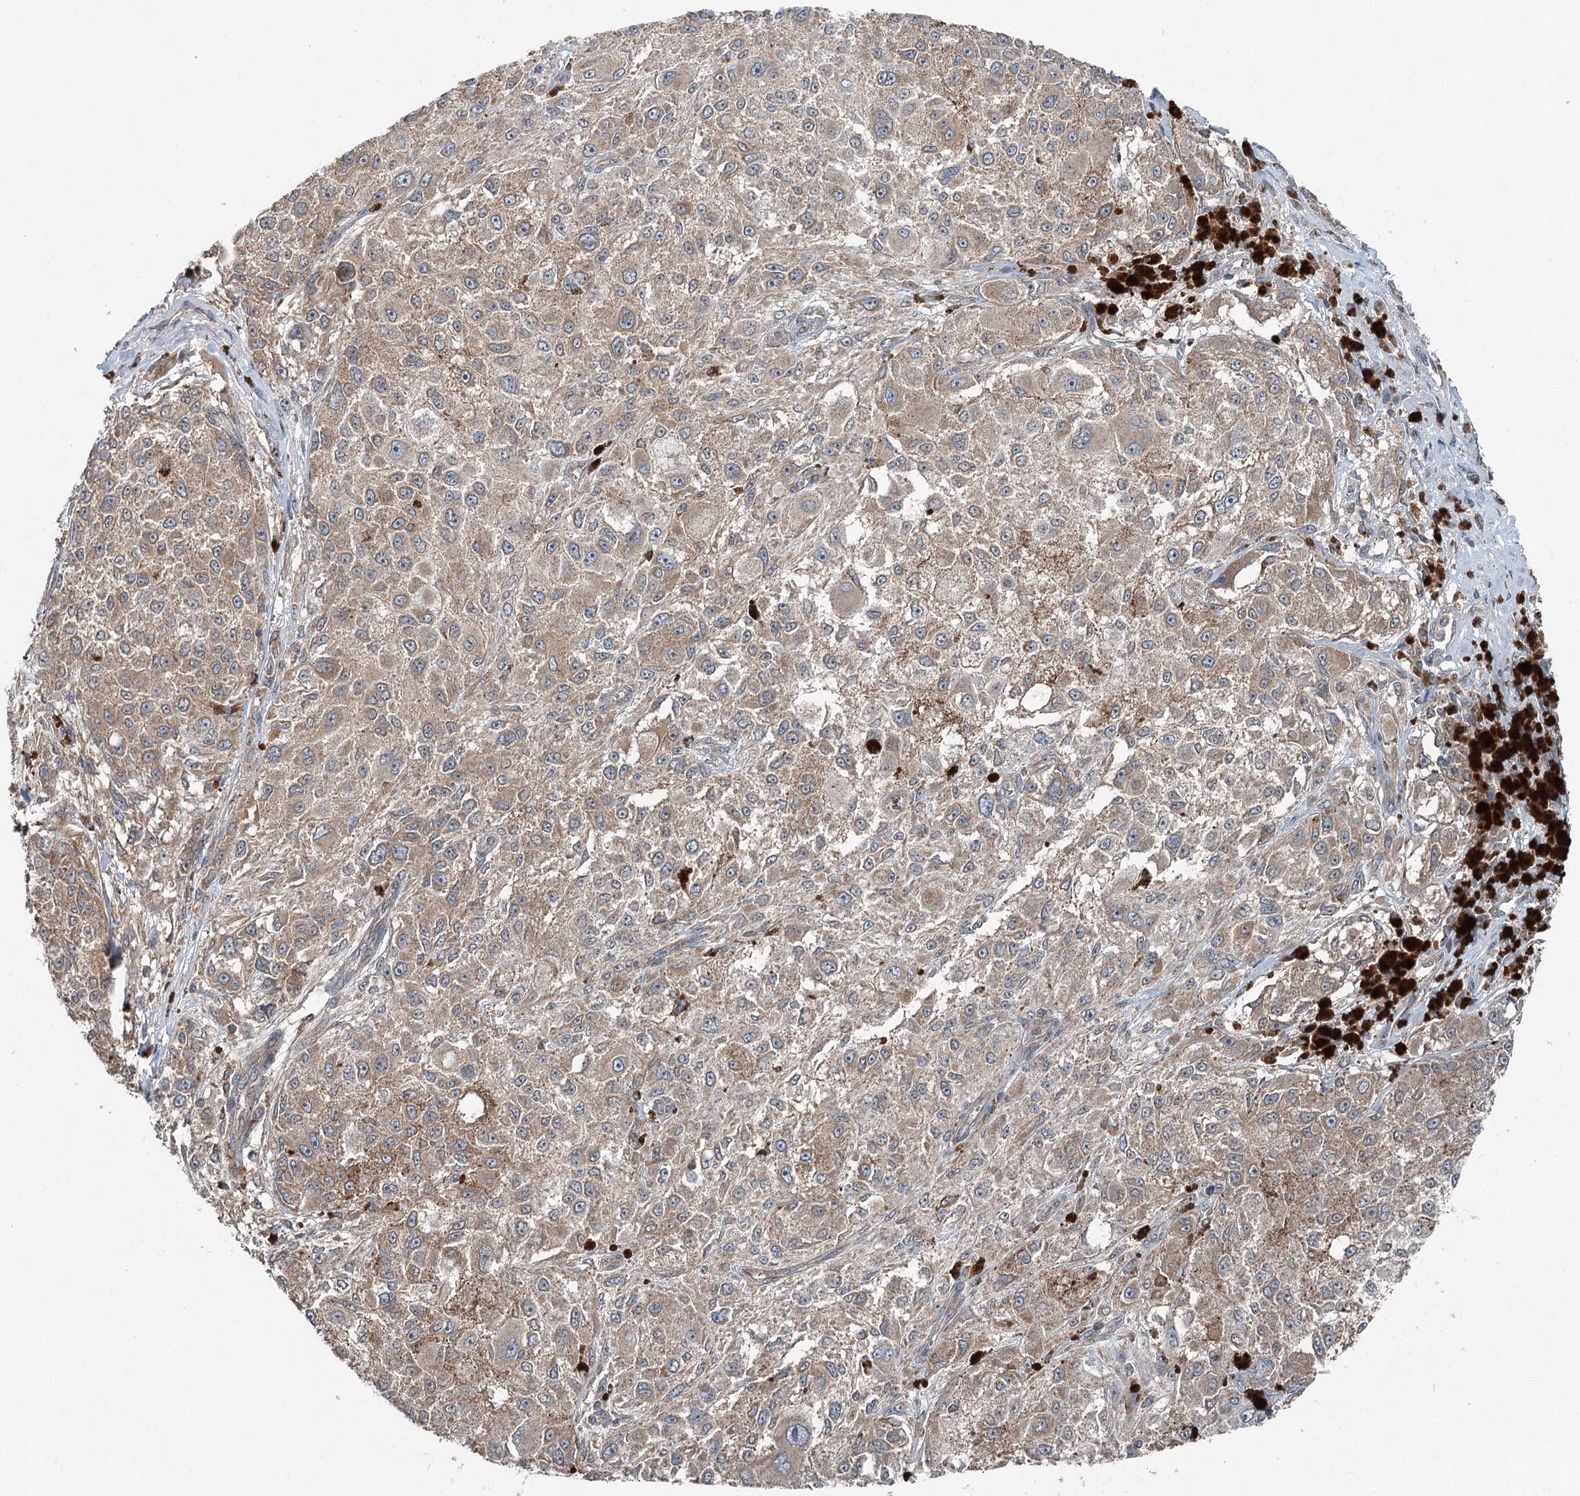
{"staining": {"intensity": "moderate", "quantity": "25%-75%", "location": "cytoplasmic/membranous"}, "tissue": "melanoma", "cell_type": "Tumor cells", "image_type": "cancer", "snomed": [{"axis": "morphology", "description": "Necrosis, NOS"}, {"axis": "morphology", "description": "Malignant melanoma, NOS"}, {"axis": "topography", "description": "Skin"}], "caption": "Malignant melanoma was stained to show a protein in brown. There is medium levels of moderate cytoplasmic/membranous positivity in about 25%-75% of tumor cells. Using DAB (brown) and hematoxylin (blue) stains, captured at high magnification using brightfield microscopy.", "gene": "SKIC3", "patient": {"sex": "female", "age": 87}}